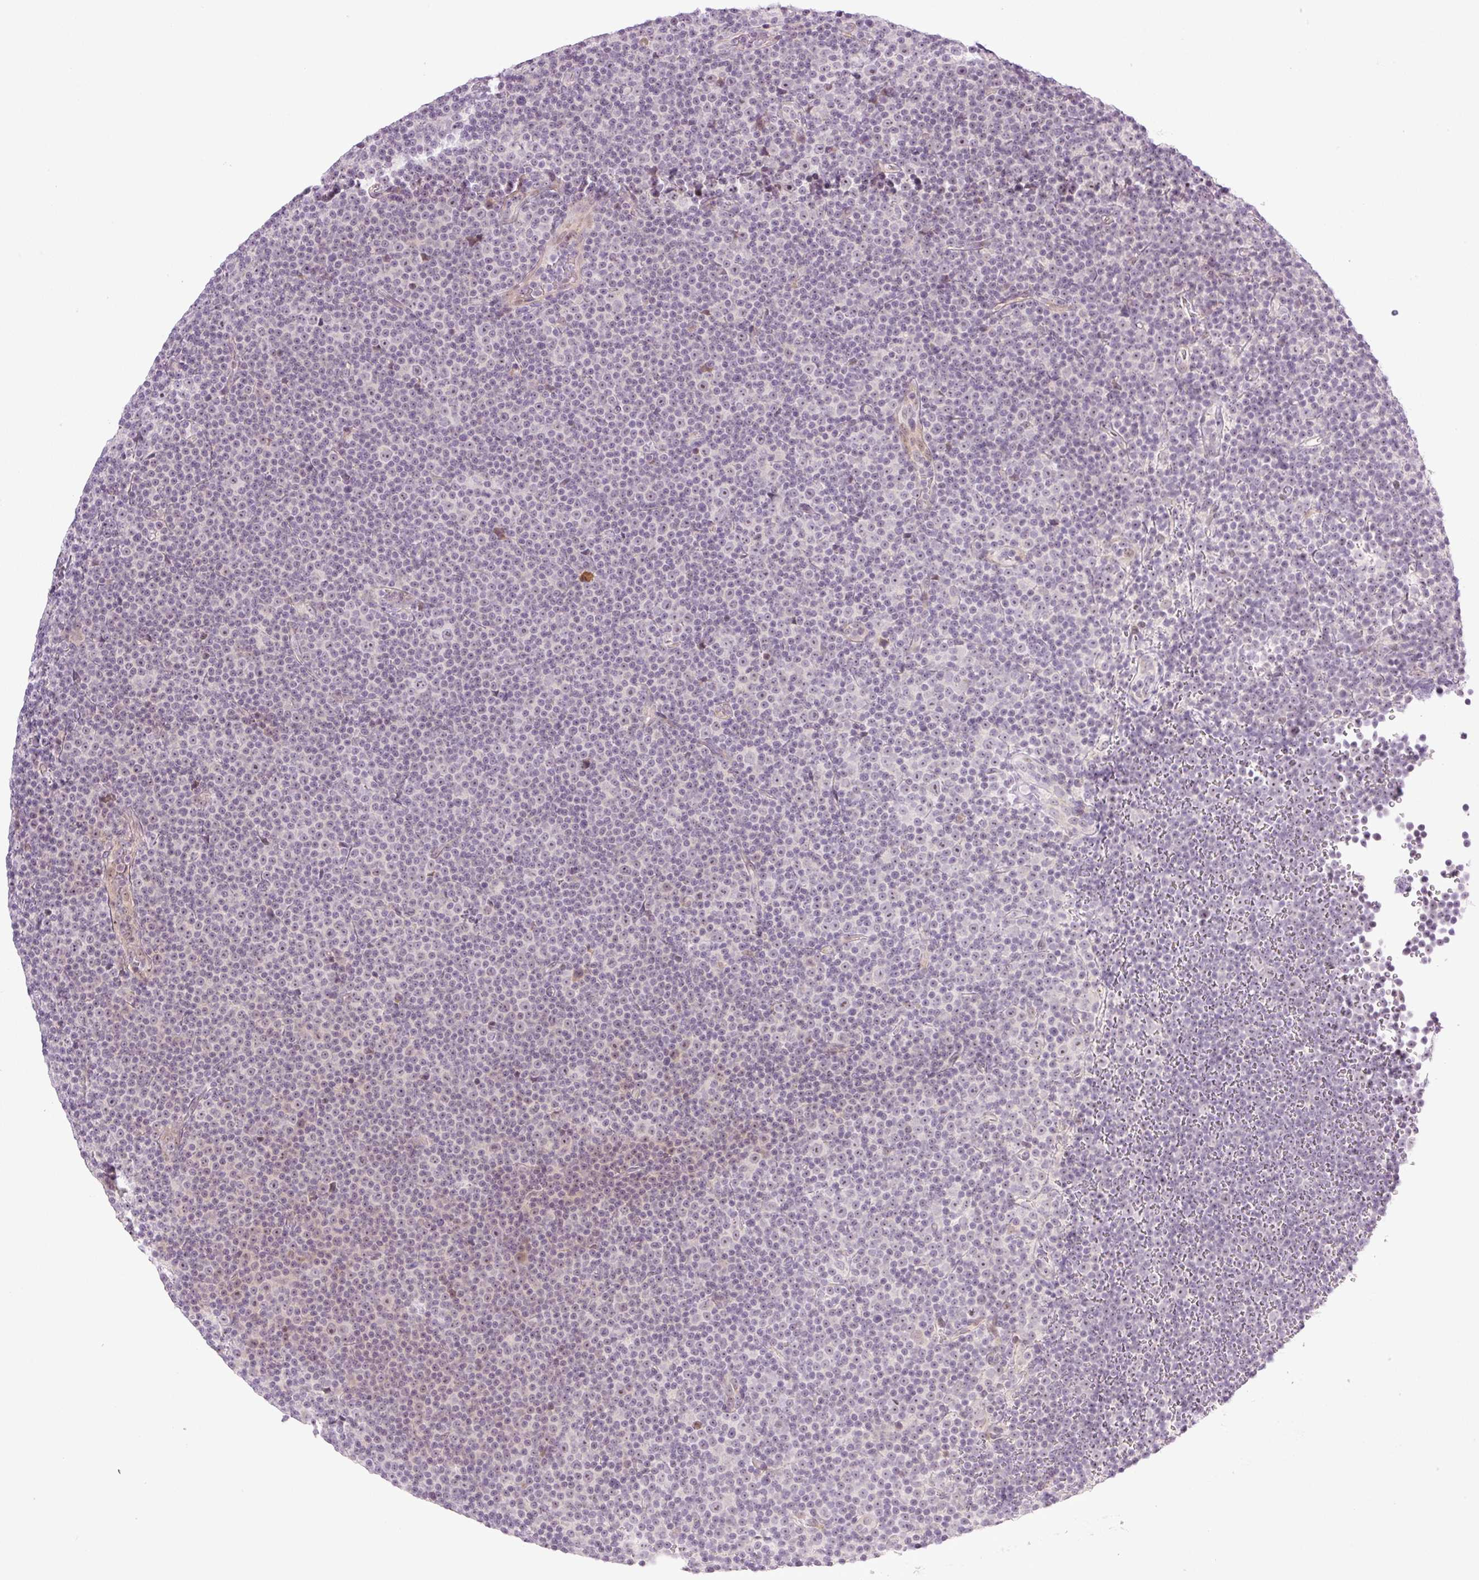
{"staining": {"intensity": "weak", "quantity": "25%-75%", "location": "nuclear"}, "tissue": "lymphoma", "cell_type": "Tumor cells", "image_type": "cancer", "snomed": [{"axis": "morphology", "description": "Malignant lymphoma, non-Hodgkin's type, Low grade"}, {"axis": "topography", "description": "Lymph node"}], "caption": "IHC (DAB) staining of malignant lymphoma, non-Hodgkin's type (low-grade) displays weak nuclear protein expression in approximately 25%-75% of tumor cells. Using DAB (brown) and hematoxylin (blue) stains, captured at high magnification using brightfield microscopy.", "gene": "AAR2", "patient": {"sex": "female", "age": 67}}